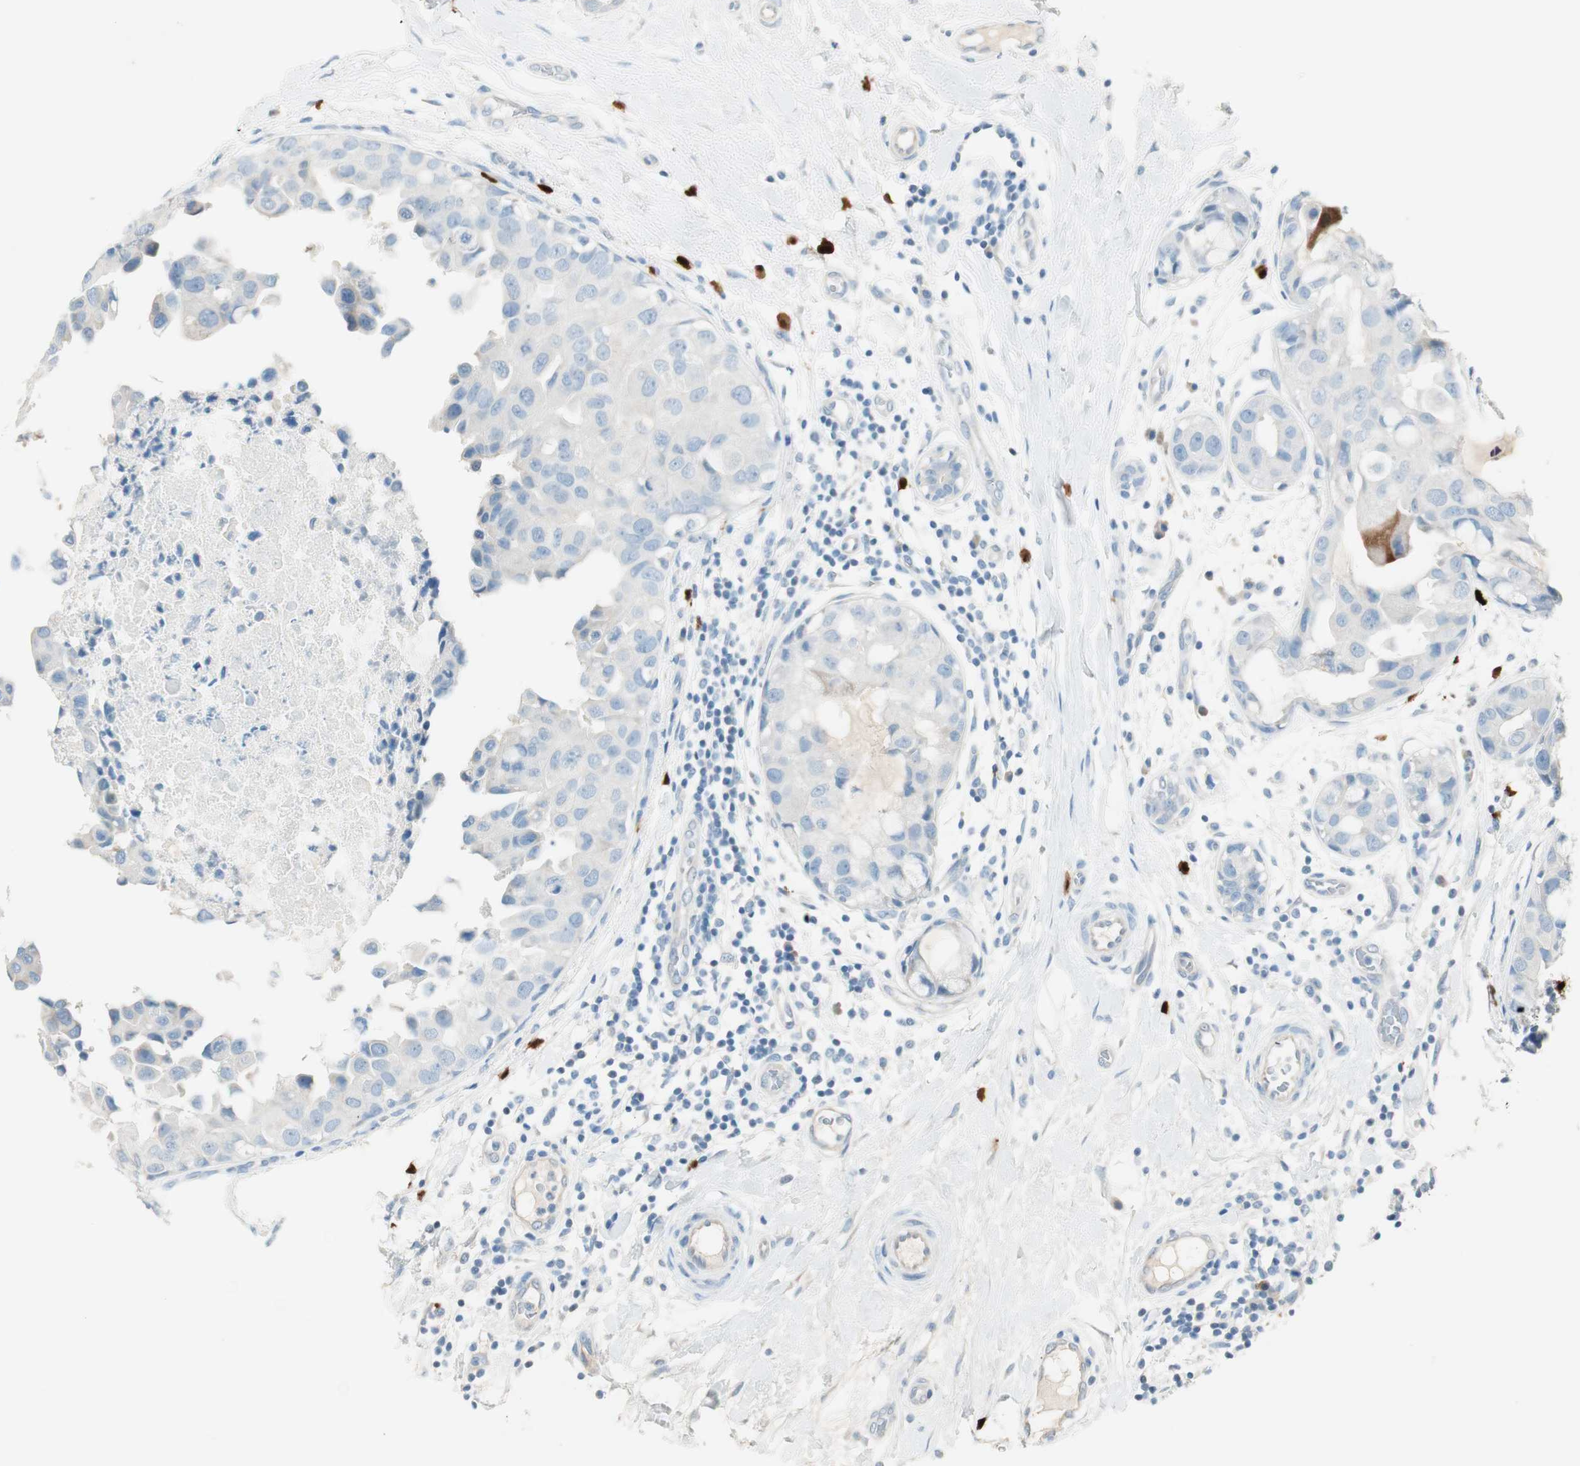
{"staining": {"intensity": "weak", "quantity": "25%-75%", "location": "cytoplasmic/membranous"}, "tissue": "breast cancer", "cell_type": "Tumor cells", "image_type": "cancer", "snomed": [{"axis": "morphology", "description": "Duct carcinoma"}, {"axis": "topography", "description": "Breast"}], "caption": "Immunohistochemistry micrograph of breast cancer (intraductal carcinoma) stained for a protein (brown), which exhibits low levels of weak cytoplasmic/membranous expression in about 25%-75% of tumor cells.", "gene": "HPGD", "patient": {"sex": "female", "age": 40}}